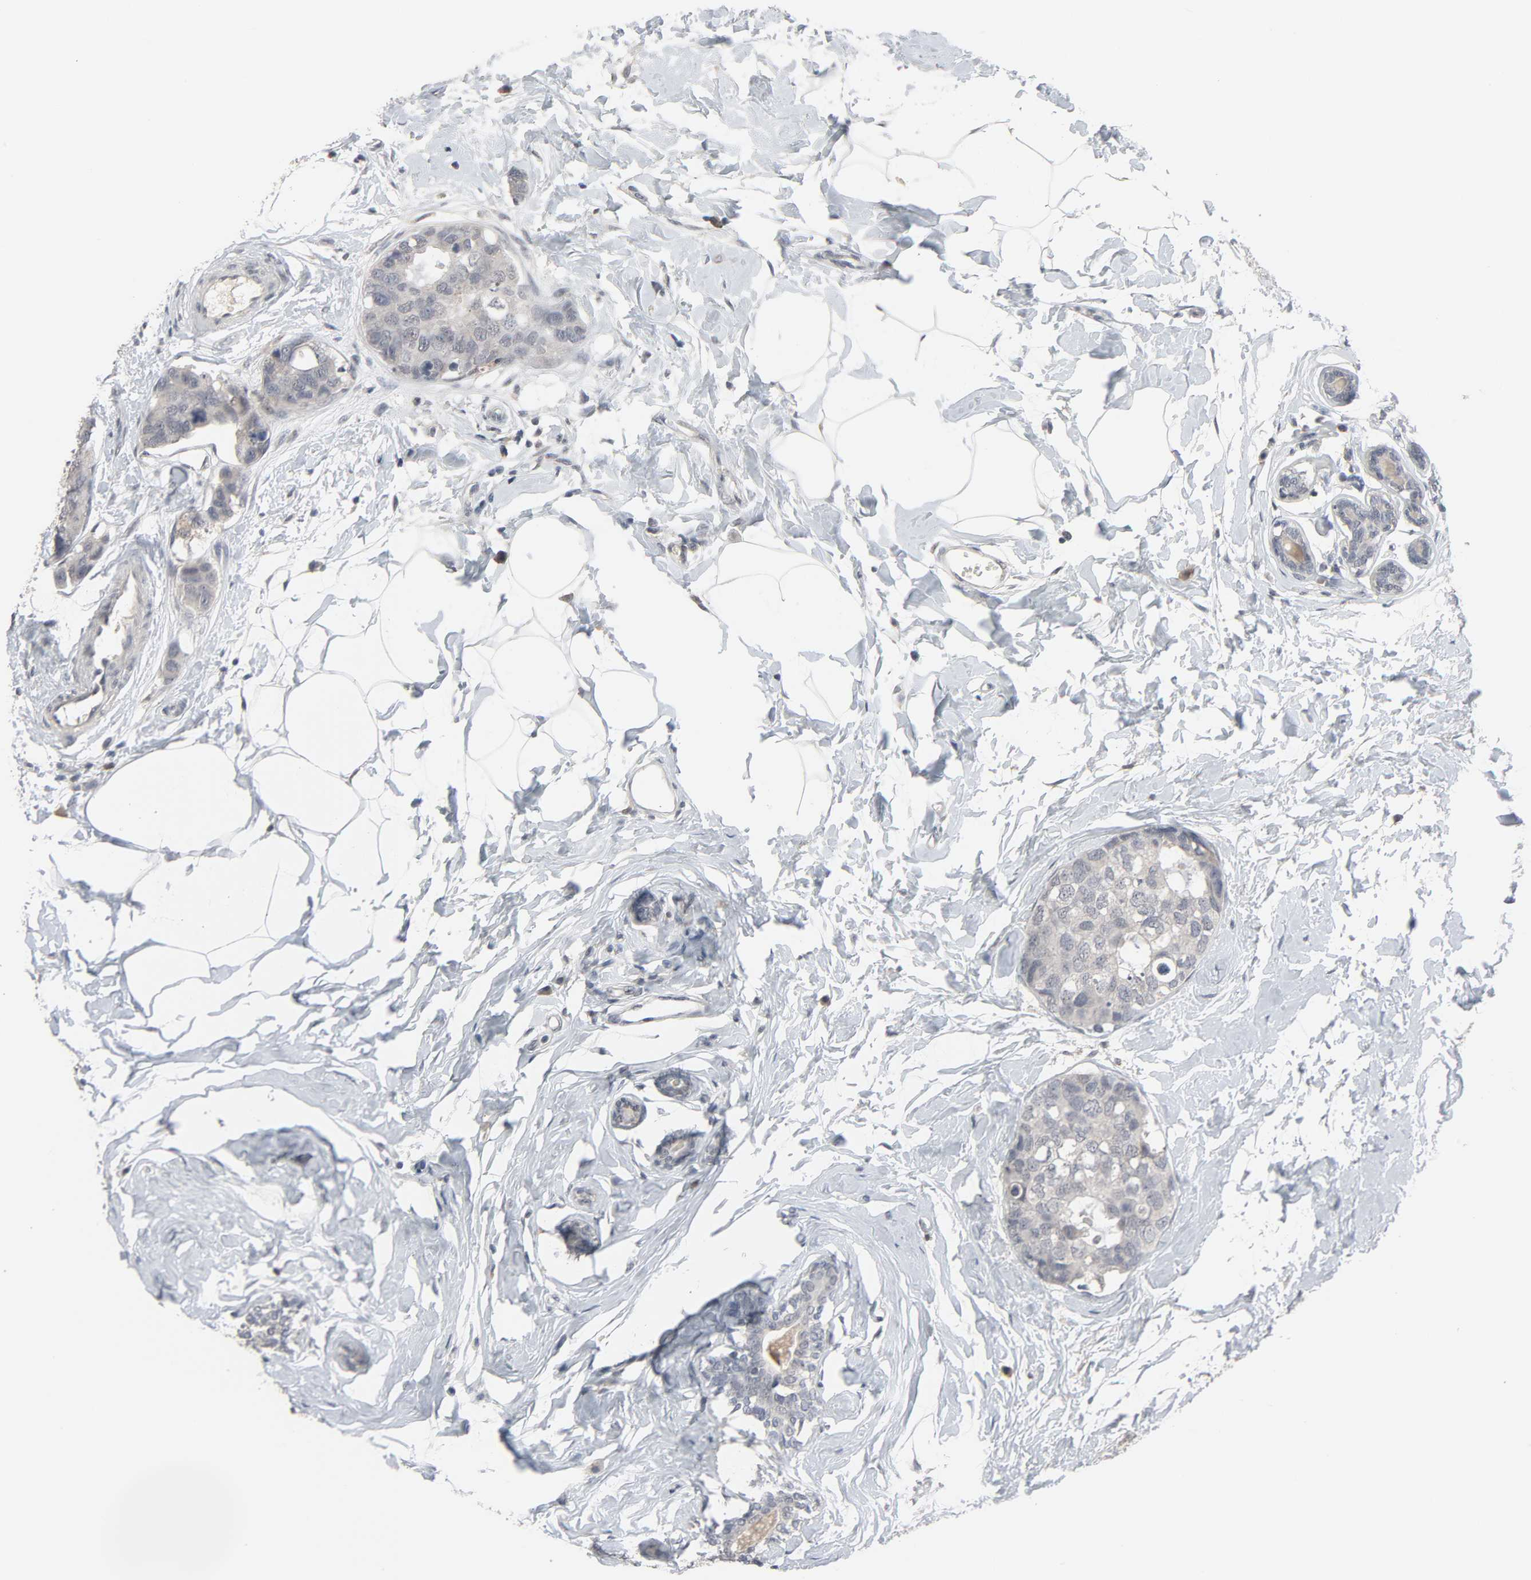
{"staining": {"intensity": "weak", "quantity": "25%-75%", "location": "cytoplasmic/membranous"}, "tissue": "breast cancer", "cell_type": "Tumor cells", "image_type": "cancer", "snomed": [{"axis": "morphology", "description": "Normal tissue, NOS"}, {"axis": "morphology", "description": "Duct carcinoma"}, {"axis": "topography", "description": "Breast"}], "caption": "Tumor cells reveal low levels of weak cytoplasmic/membranous positivity in approximately 25%-75% of cells in human breast cancer.", "gene": "MT3", "patient": {"sex": "female", "age": 50}}